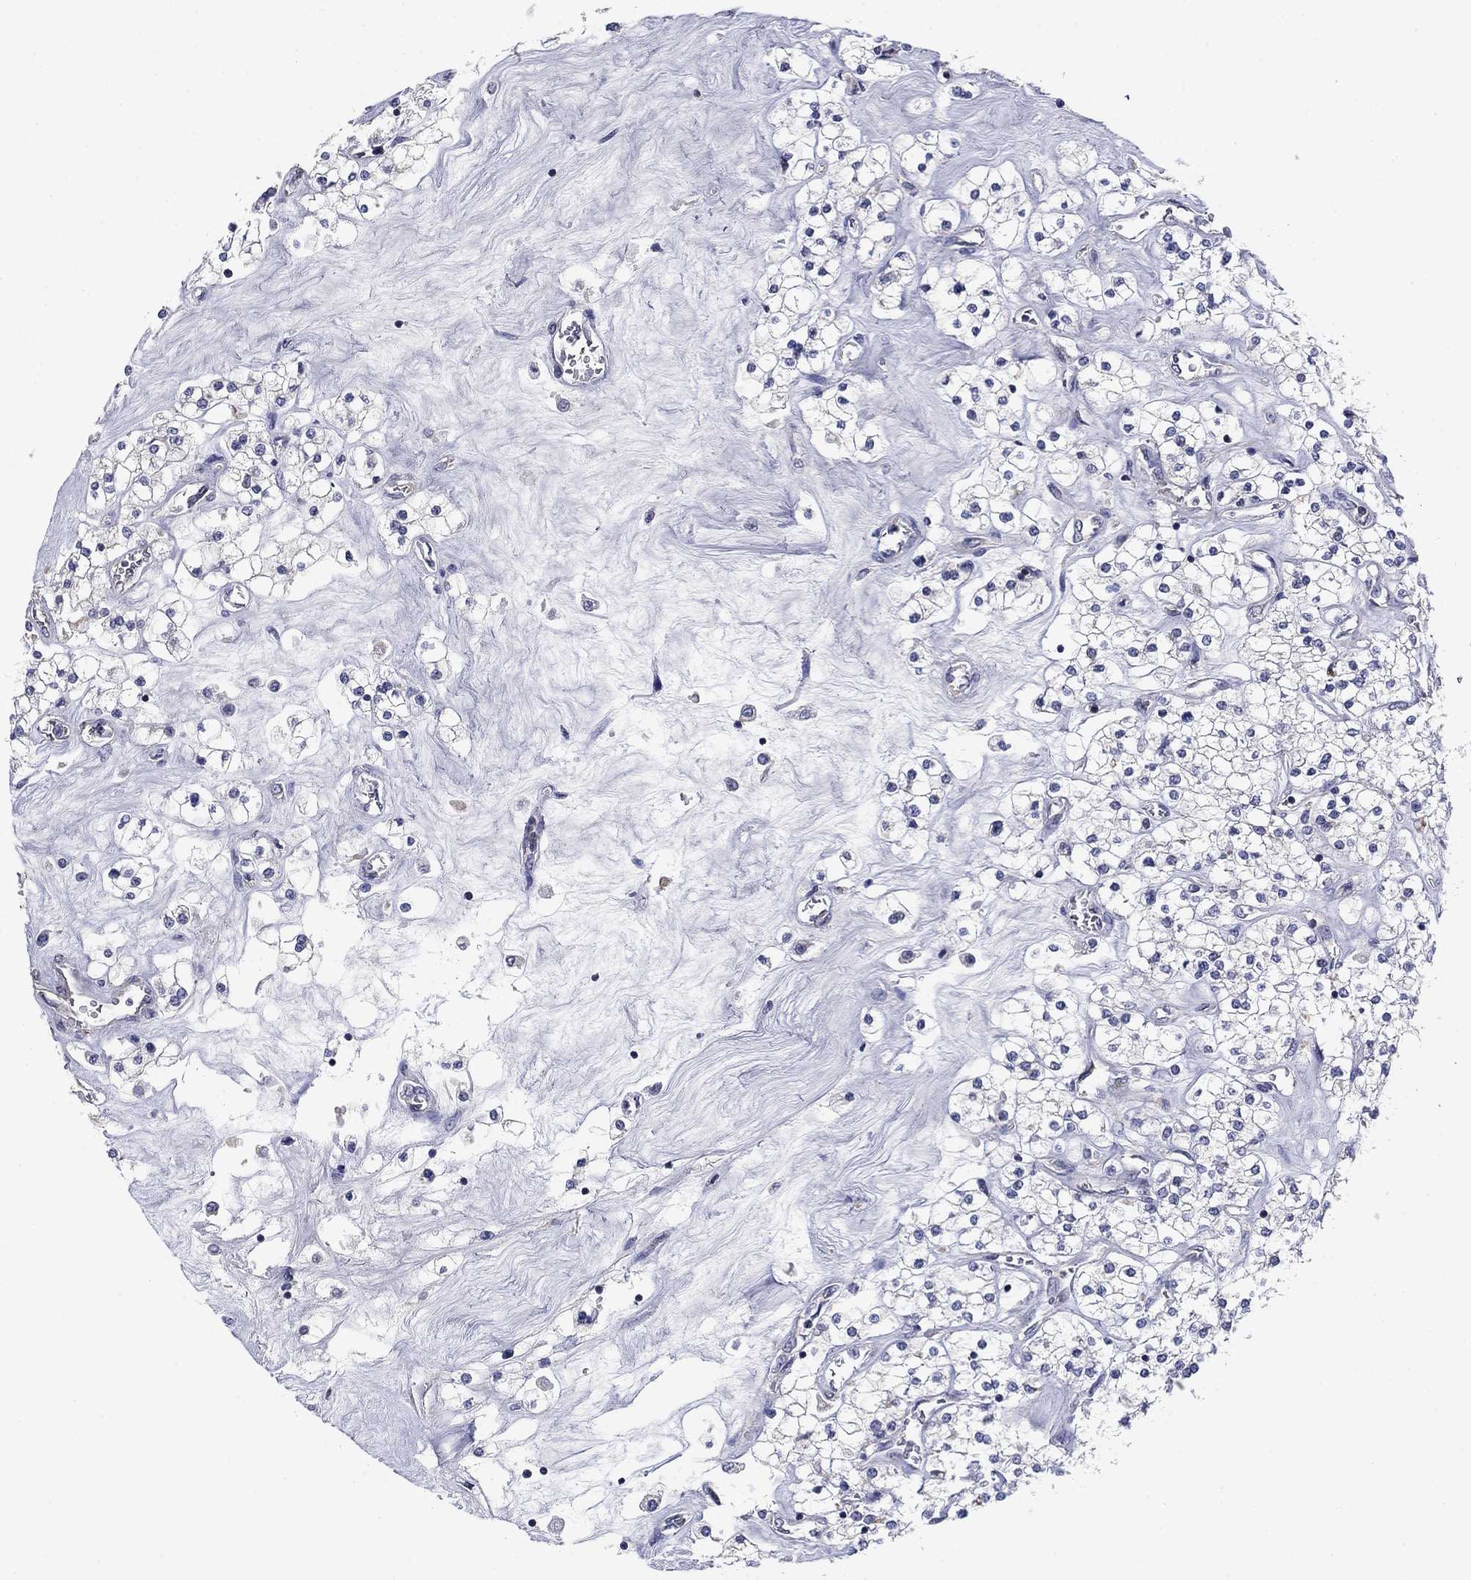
{"staining": {"intensity": "negative", "quantity": "none", "location": "none"}, "tissue": "renal cancer", "cell_type": "Tumor cells", "image_type": "cancer", "snomed": [{"axis": "morphology", "description": "Adenocarcinoma, NOS"}, {"axis": "topography", "description": "Kidney"}], "caption": "Renal cancer was stained to show a protein in brown. There is no significant positivity in tumor cells.", "gene": "PSD4", "patient": {"sex": "male", "age": 80}}